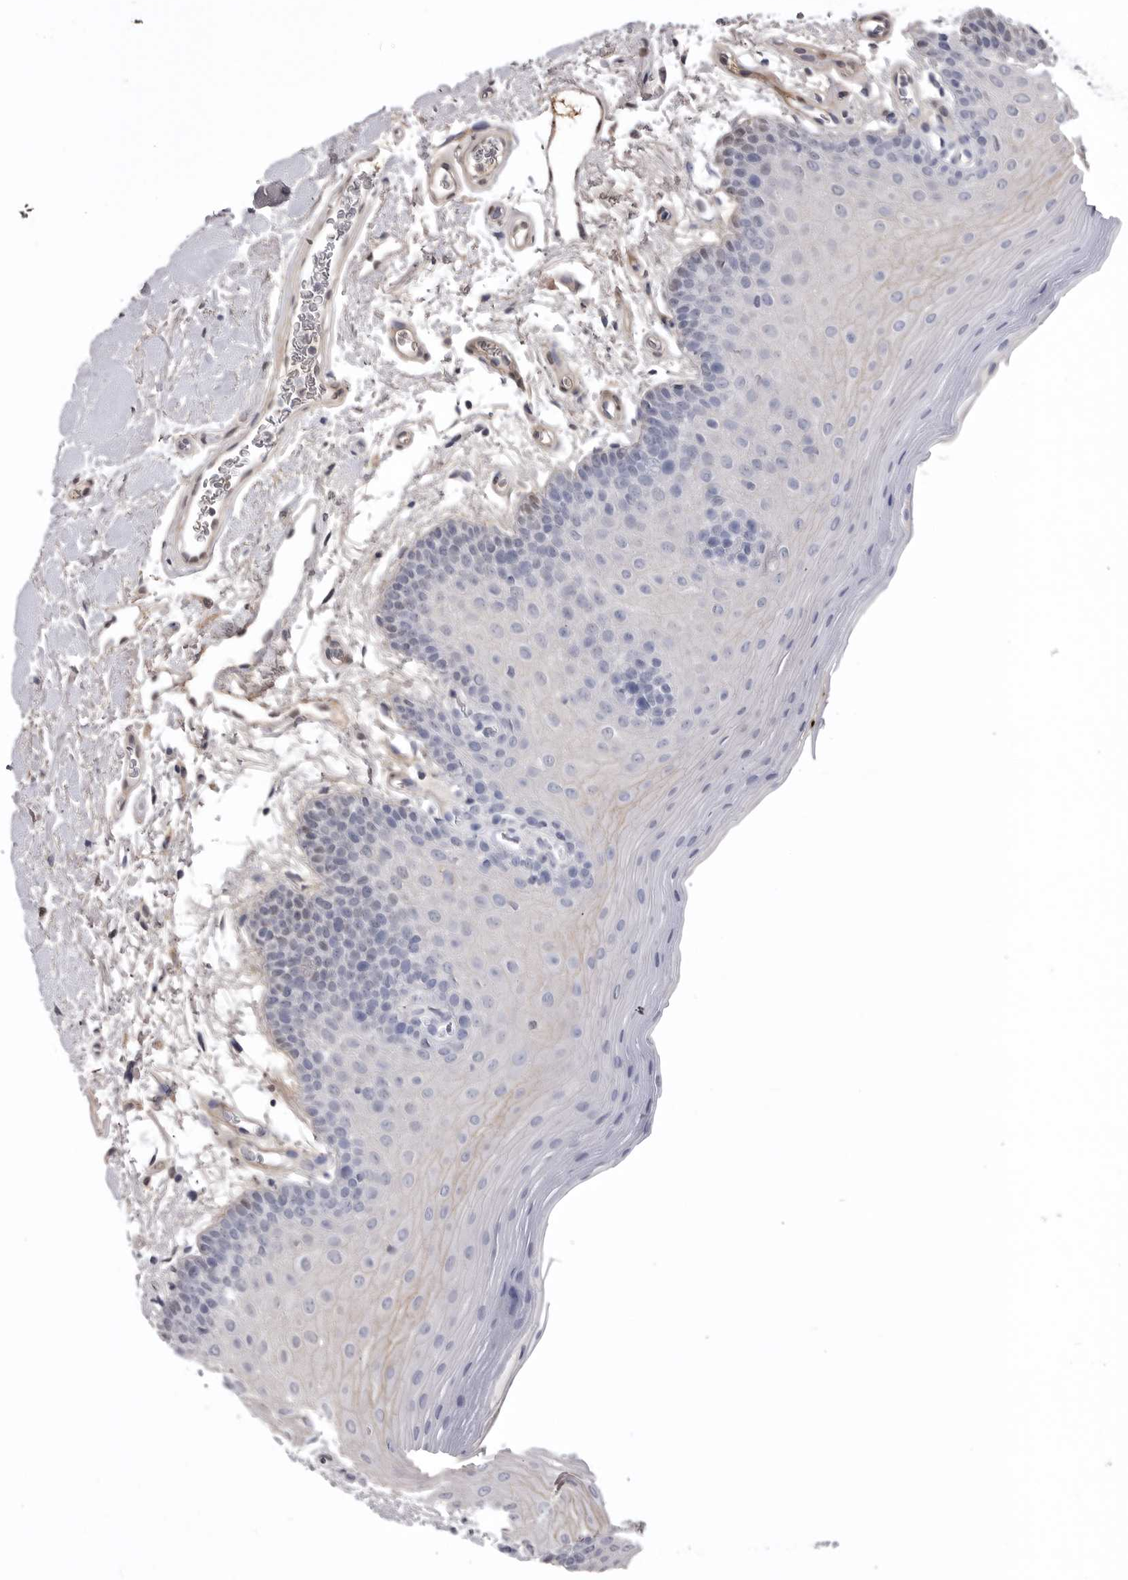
{"staining": {"intensity": "negative", "quantity": "none", "location": "none"}, "tissue": "oral mucosa", "cell_type": "Squamous epithelial cells", "image_type": "normal", "snomed": [{"axis": "morphology", "description": "Normal tissue, NOS"}, {"axis": "topography", "description": "Oral tissue"}], "caption": "Immunohistochemistry (IHC) photomicrograph of unremarkable oral mucosa stained for a protein (brown), which reveals no positivity in squamous epithelial cells. (DAB (3,3'-diaminobenzidine) IHC with hematoxylin counter stain).", "gene": "AHSG", "patient": {"sex": "male", "age": 62}}